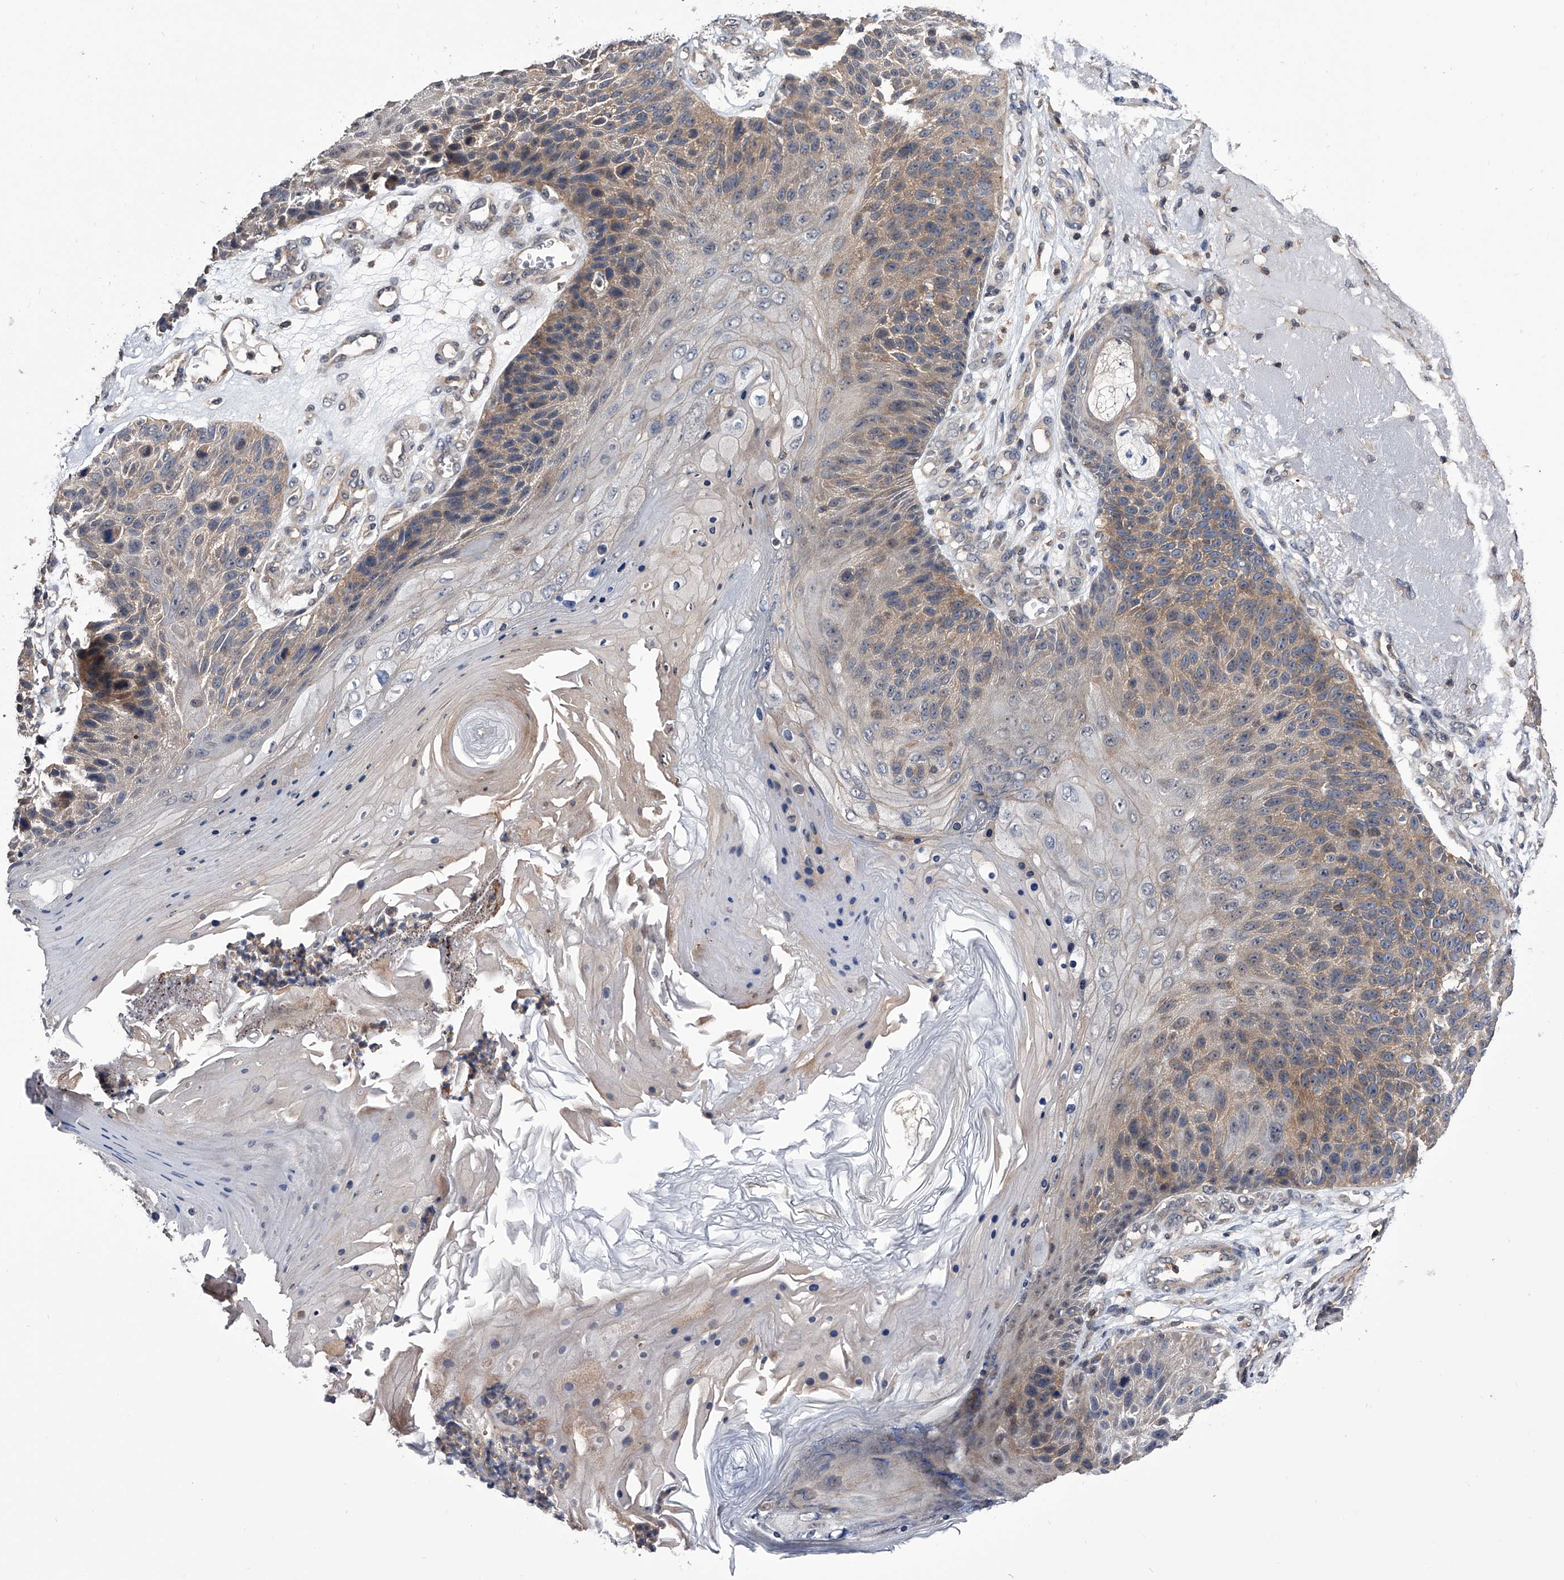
{"staining": {"intensity": "weak", "quantity": "25%-75%", "location": "cytoplasmic/membranous"}, "tissue": "skin cancer", "cell_type": "Tumor cells", "image_type": "cancer", "snomed": [{"axis": "morphology", "description": "Squamous cell carcinoma, NOS"}, {"axis": "topography", "description": "Skin"}], "caption": "Skin cancer (squamous cell carcinoma) was stained to show a protein in brown. There is low levels of weak cytoplasmic/membranous expression in about 25%-75% of tumor cells.", "gene": "PAN3", "patient": {"sex": "female", "age": 88}}